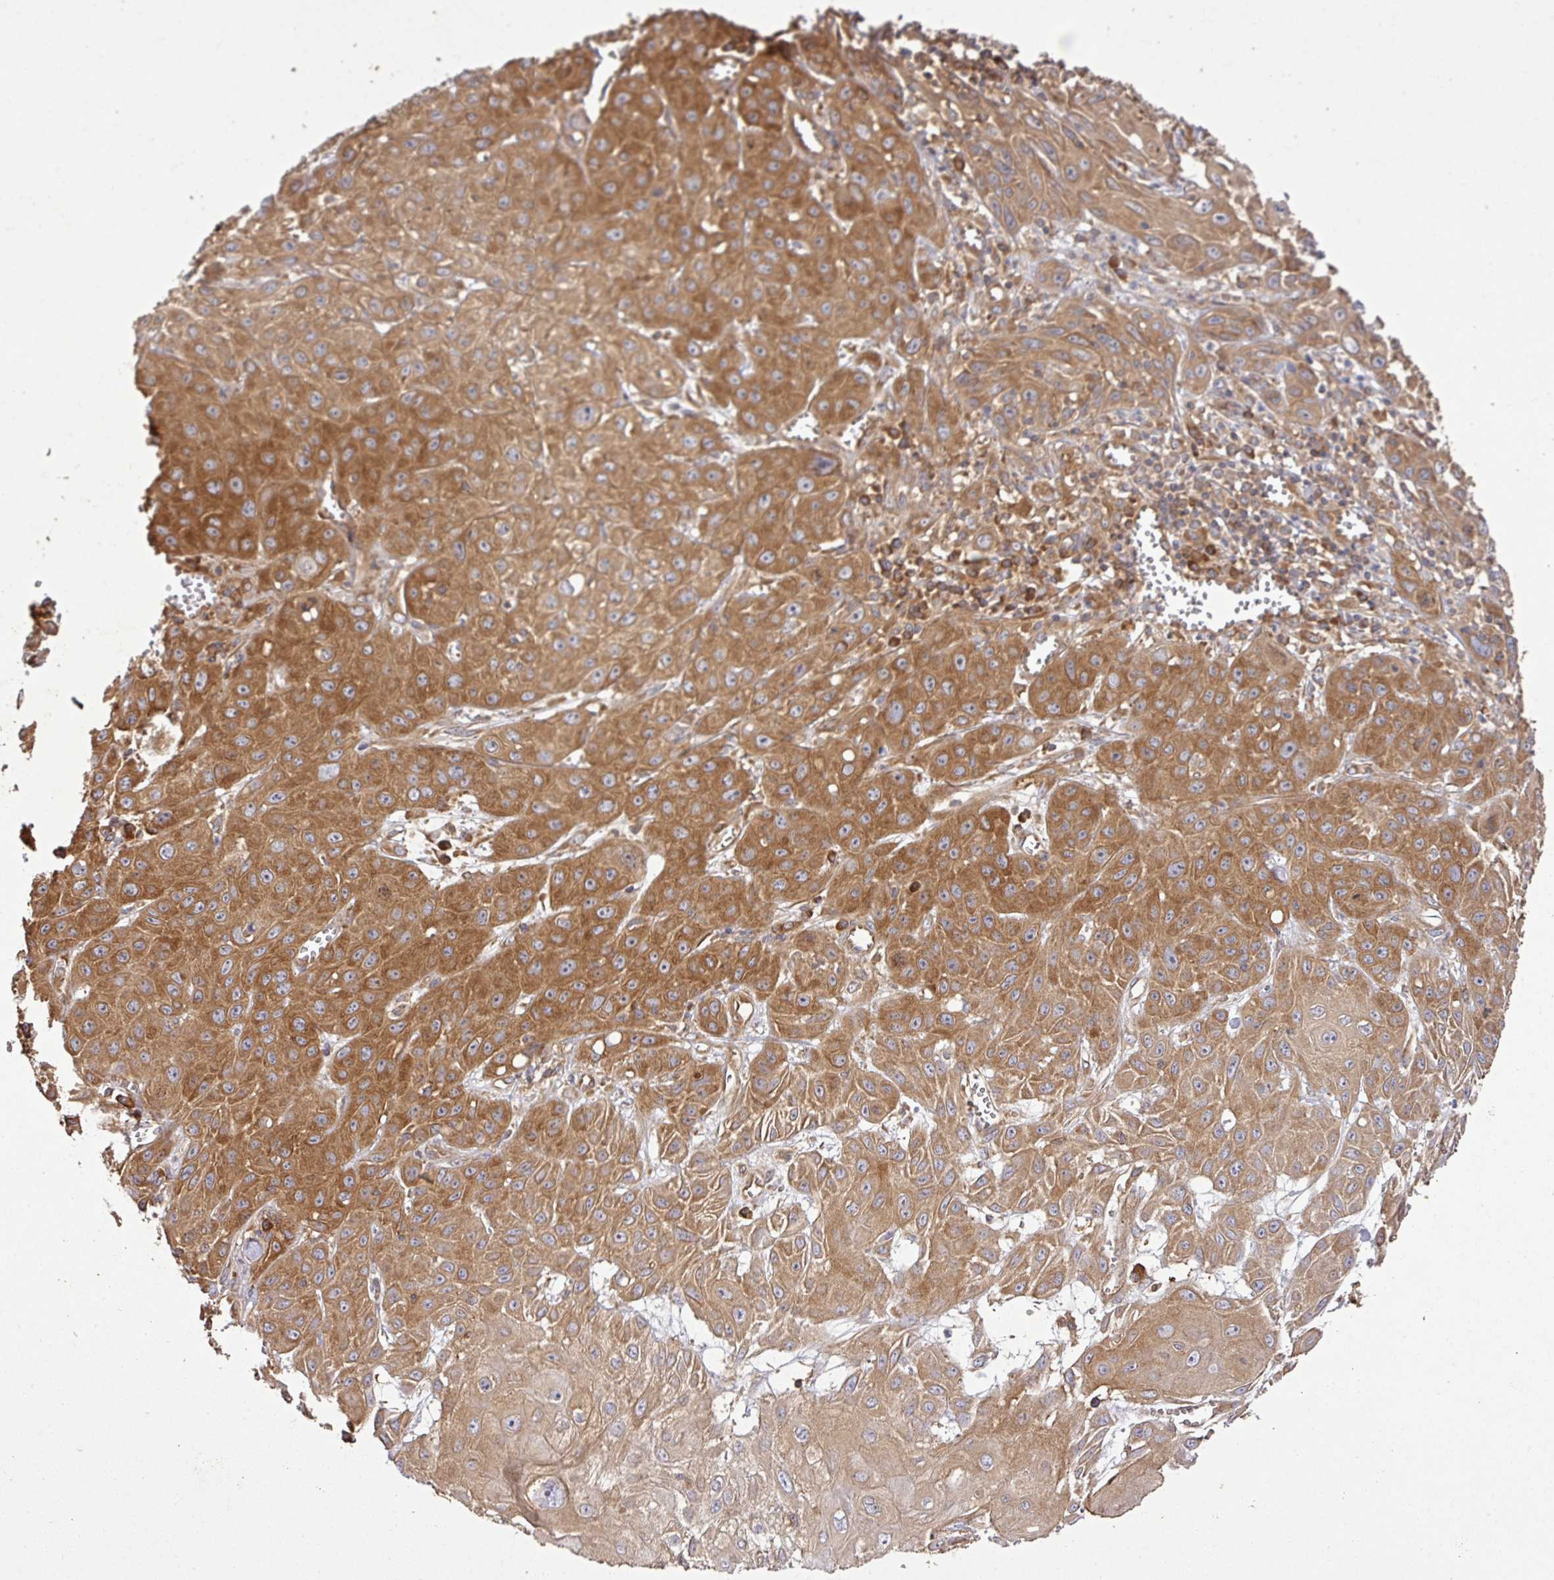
{"staining": {"intensity": "moderate", "quantity": ">75%", "location": "cytoplasmic/membranous"}, "tissue": "skin cancer", "cell_type": "Tumor cells", "image_type": "cancer", "snomed": [{"axis": "morphology", "description": "Squamous cell carcinoma, NOS"}, {"axis": "topography", "description": "Skin"}, {"axis": "topography", "description": "Vulva"}], "caption": "DAB (3,3'-diaminobenzidine) immunohistochemical staining of human skin cancer (squamous cell carcinoma) displays moderate cytoplasmic/membranous protein staining in about >75% of tumor cells.", "gene": "GSPT1", "patient": {"sex": "female", "age": 71}}